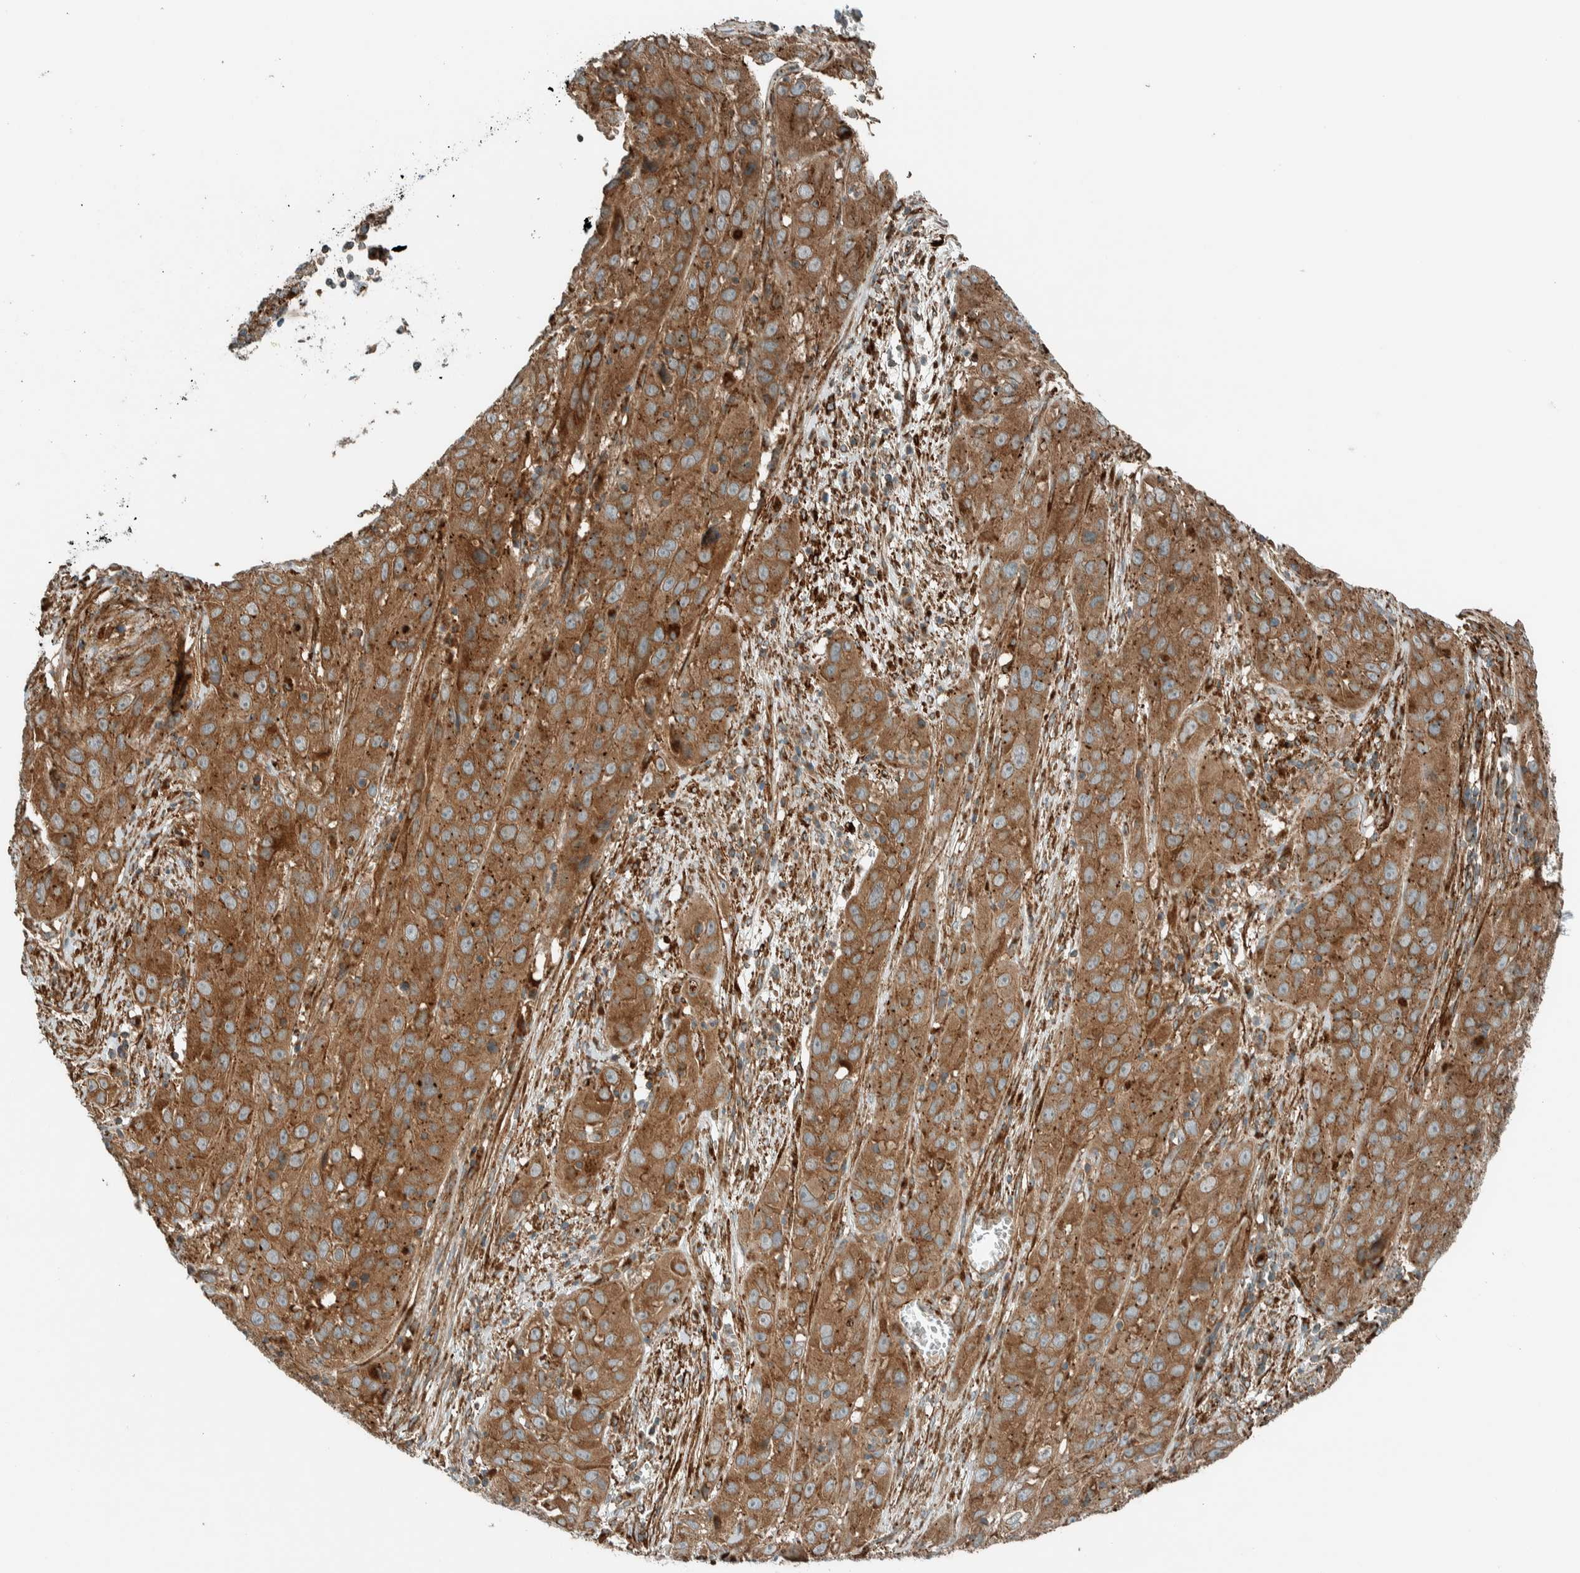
{"staining": {"intensity": "moderate", "quantity": ">75%", "location": "cytoplasmic/membranous"}, "tissue": "cervical cancer", "cell_type": "Tumor cells", "image_type": "cancer", "snomed": [{"axis": "morphology", "description": "Squamous cell carcinoma, NOS"}, {"axis": "topography", "description": "Cervix"}], "caption": "High-power microscopy captured an immunohistochemistry photomicrograph of squamous cell carcinoma (cervical), revealing moderate cytoplasmic/membranous expression in approximately >75% of tumor cells.", "gene": "EXOC7", "patient": {"sex": "female", "age": 32}}